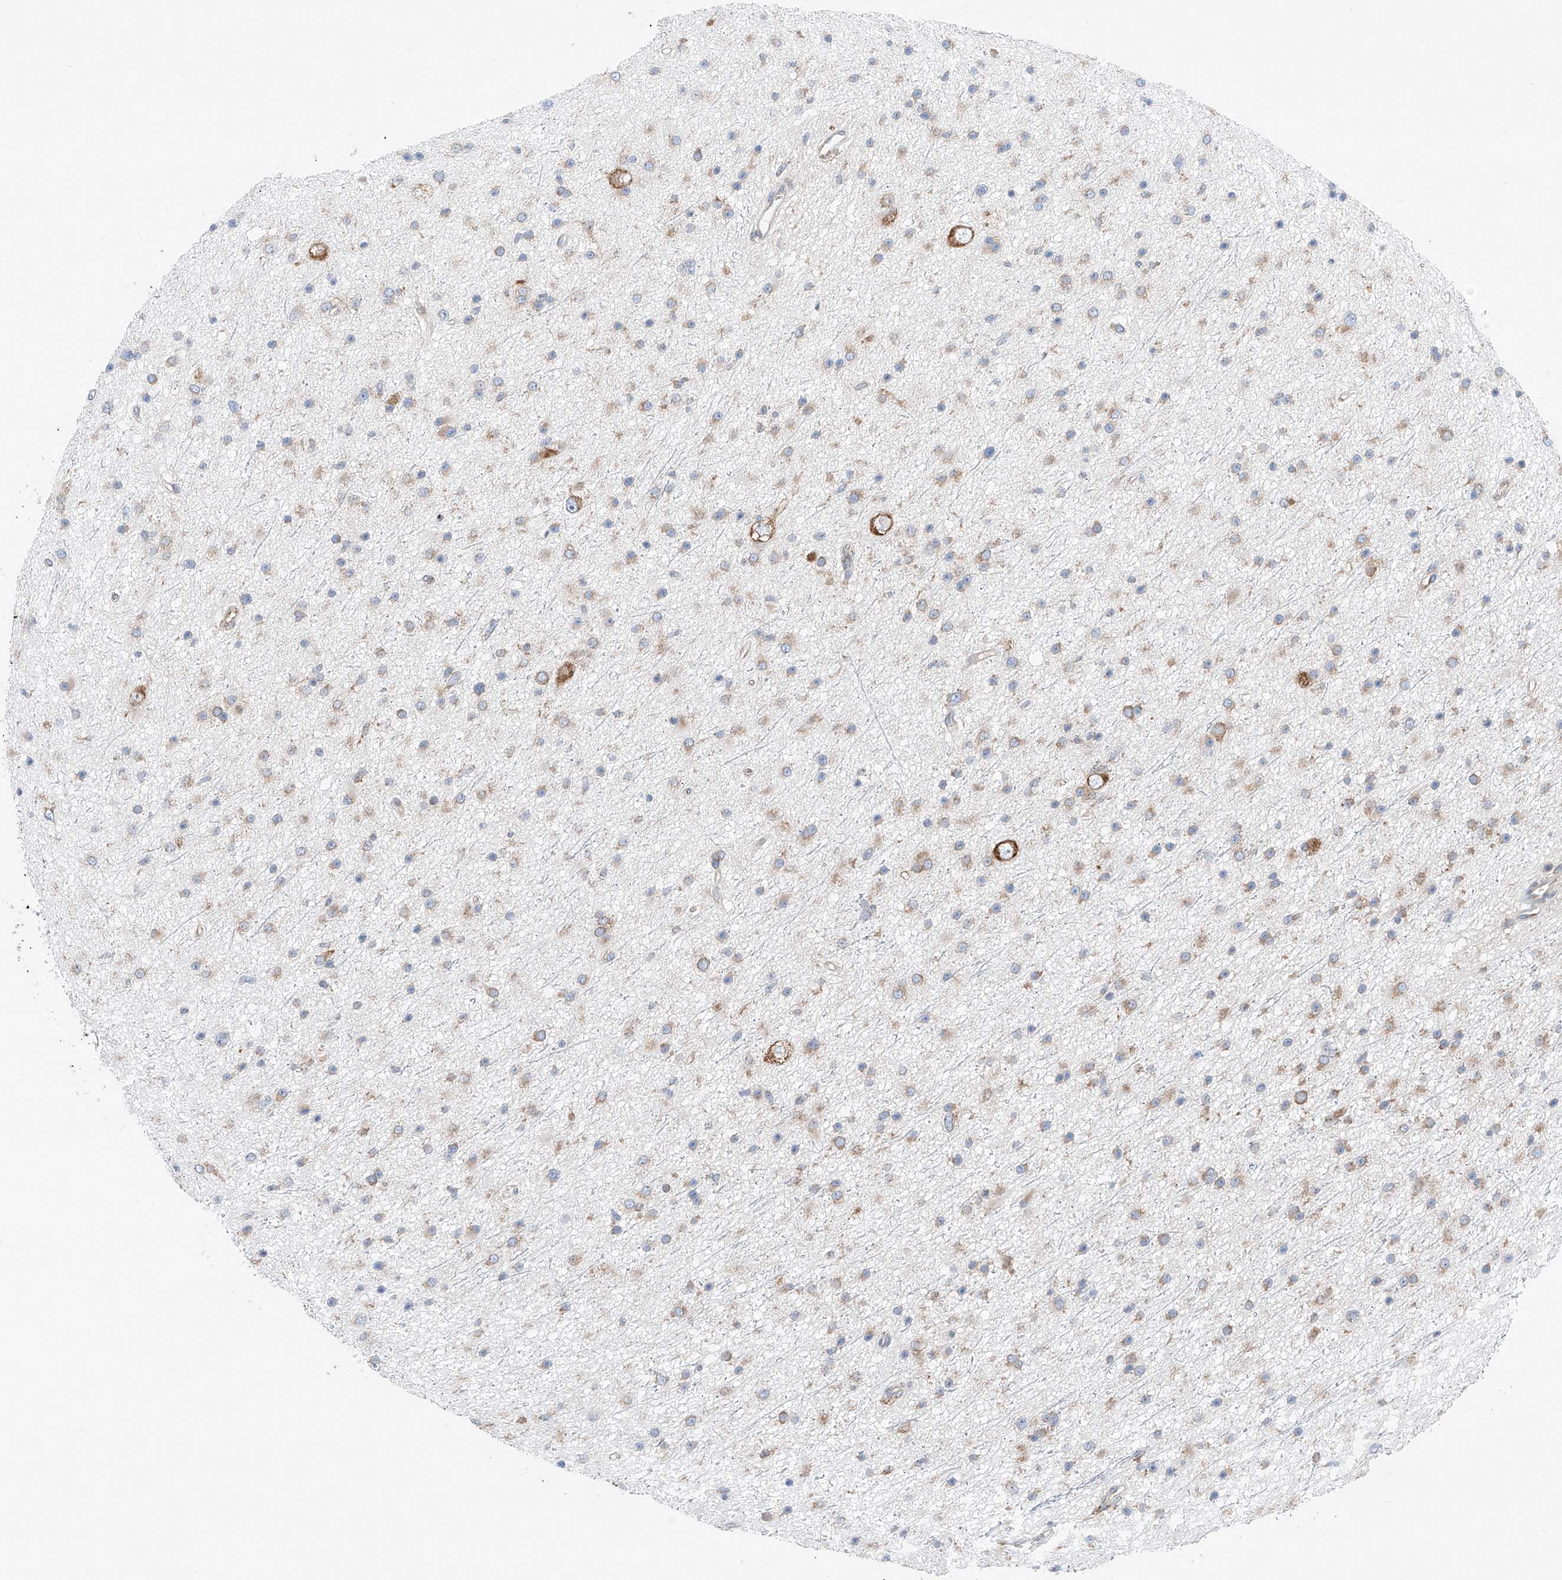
{"staining": {"intensity": "moderate", "quantity": "25%-75%", "location": "cytoplasmic/membranous"}, "tissue": "glioma", "cell_type": "Tumor cells", "image_type": "cancer", "snomed": [{"axis": "morphology", "description": "Glioma, malignant, Low grade"}, {"axis": "topography", "description": "Cerebral cortex"}], "caption": "High-power microscopy captured an IHC histopathology image of low-grade glioma (malignant), revealing moderate cytoplasmic/membranous expression in approximately 25%-75% of tumor cells.", "gene": "CRELD1", "patient": {"sex": "female", "age": 39}}